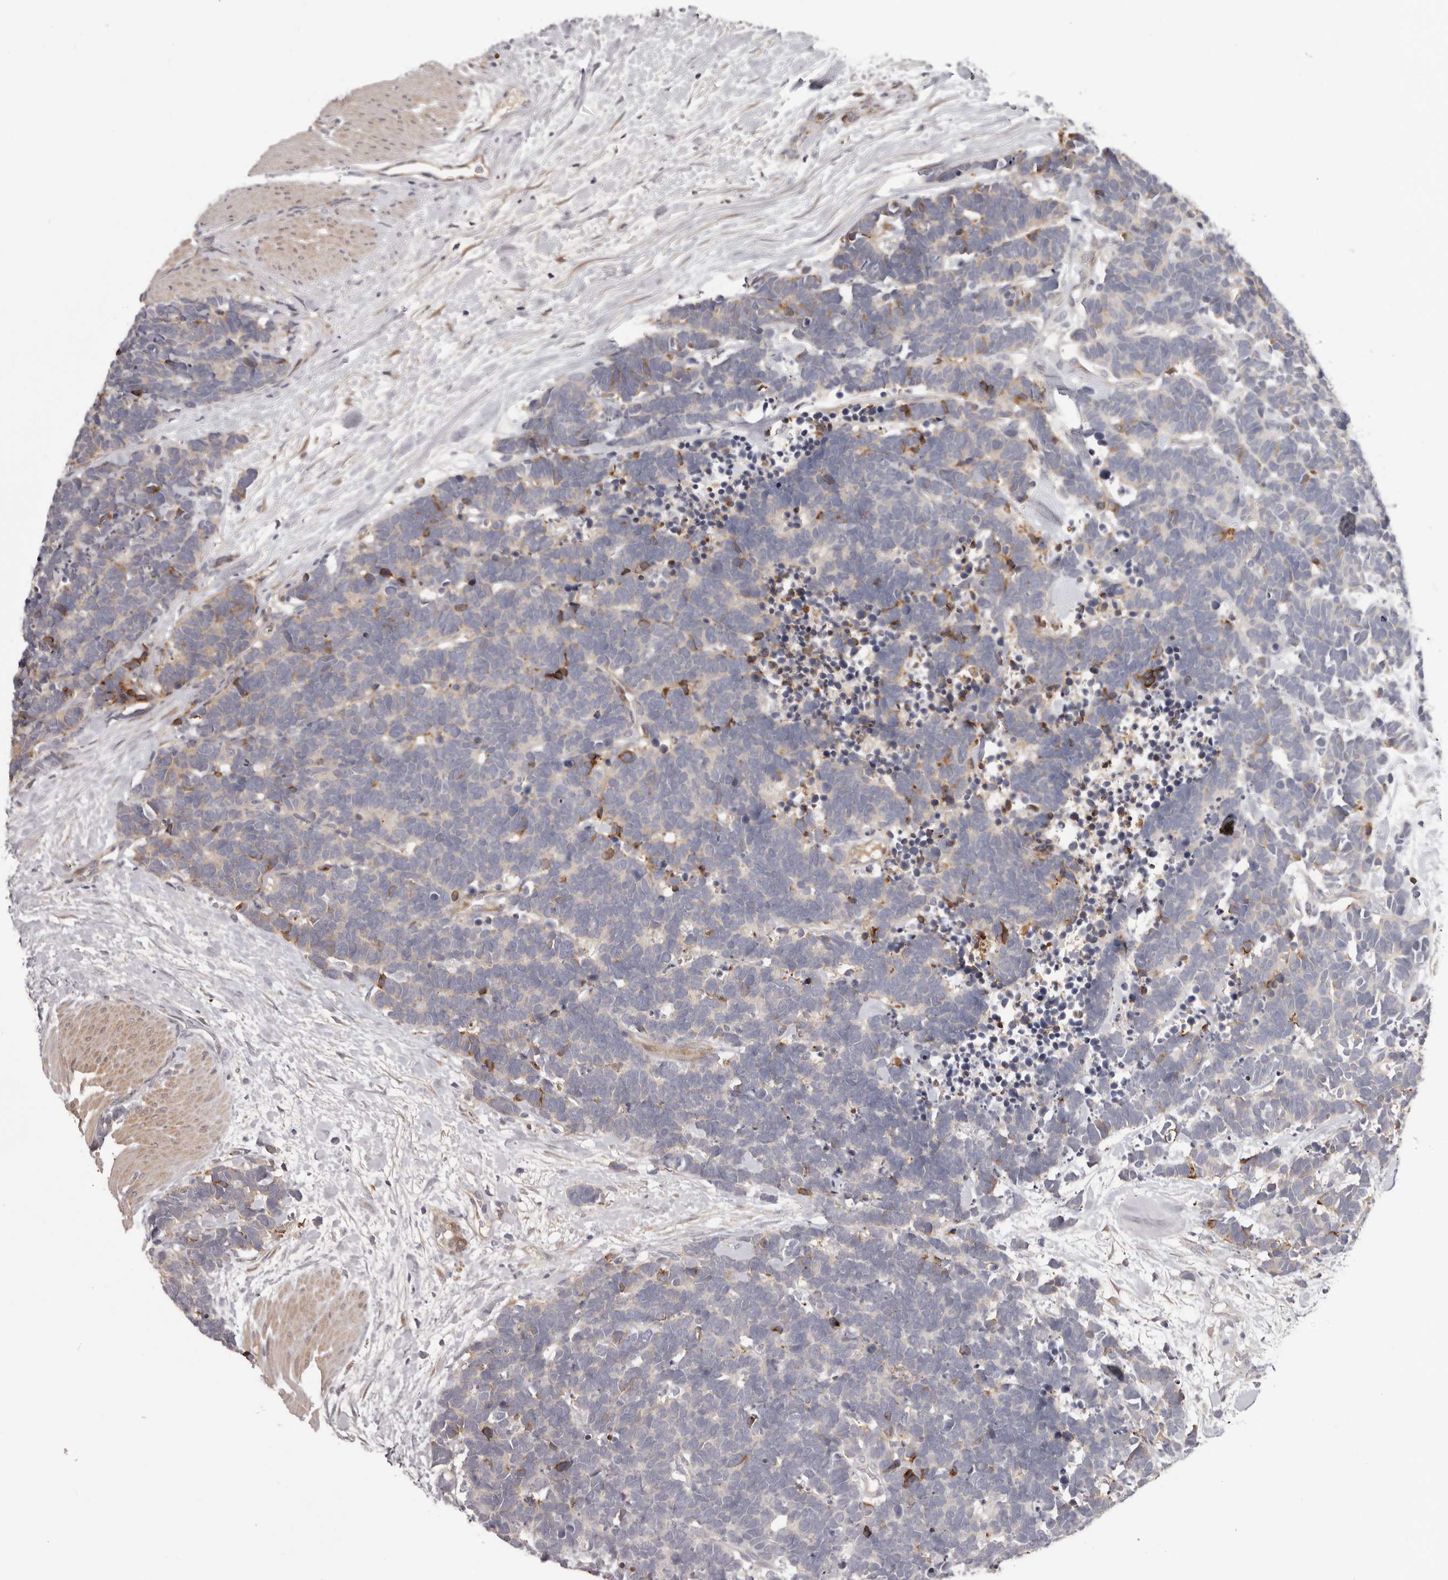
{"staining": {"intensity": "negative", "quantity": "none", "location": "none"}, "tissue": "carcinoid", "cell_type": "Tumor cells", "image_type": "cancer", "snomed": [{"axis": "morphology", "description": "Carcinoma, NOS"}, {"axis": "morphology", "description": "Carcinoid, malignant, NOS"}, {"axis": "topography", "description": "Urinary bladder"}], "caption": "Carcinoma was stained to show a protein in brown. There is no significant expression in tumor cells.", "gene": "OTUD3", "patient": {"sex": "male", "age": 57}}